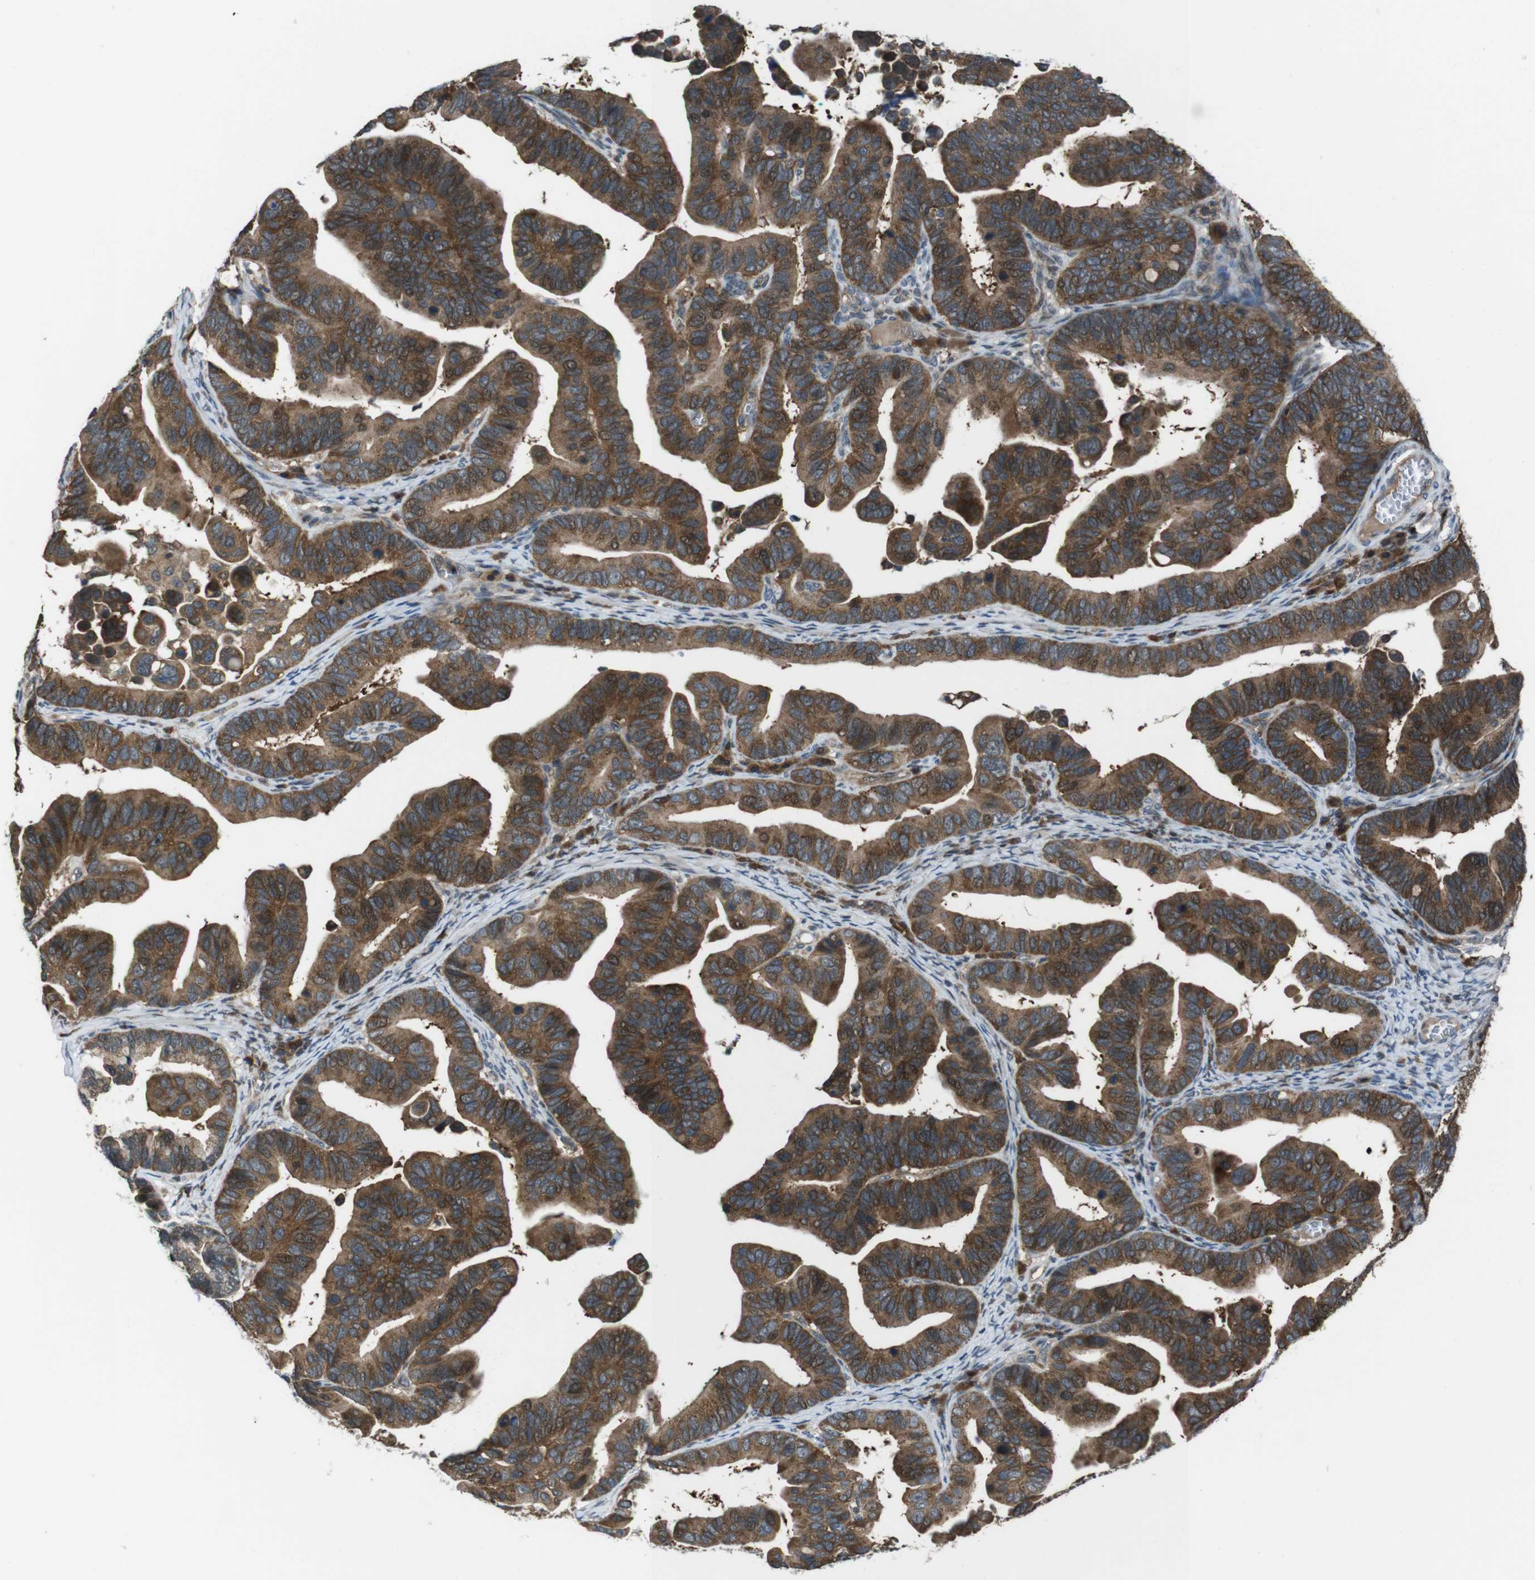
{"staining": {"intensity": "moderate", "quantity": ">75%", "location": "cytoplasmic/membranous,nuclear"}, "tissue": "ovarian cancer", "cell_type": "Tumor cells", "image_type": "cancer", "snomed": [{"axis": "morphology", "description": "Cystadenocarcinoma, serous, NOS"}, {"axis": "topography", "description": "Ovary"}], "caption": "Brown immunohistochemical staining in human ovarian serous cystadenocarcinoma shows moderate cytoplasmic/membranous and nuclear staining in approximately >75% of tumor cells.", "gene": "SLC22A23", "patient": {"sex": "female", "age": 56}}